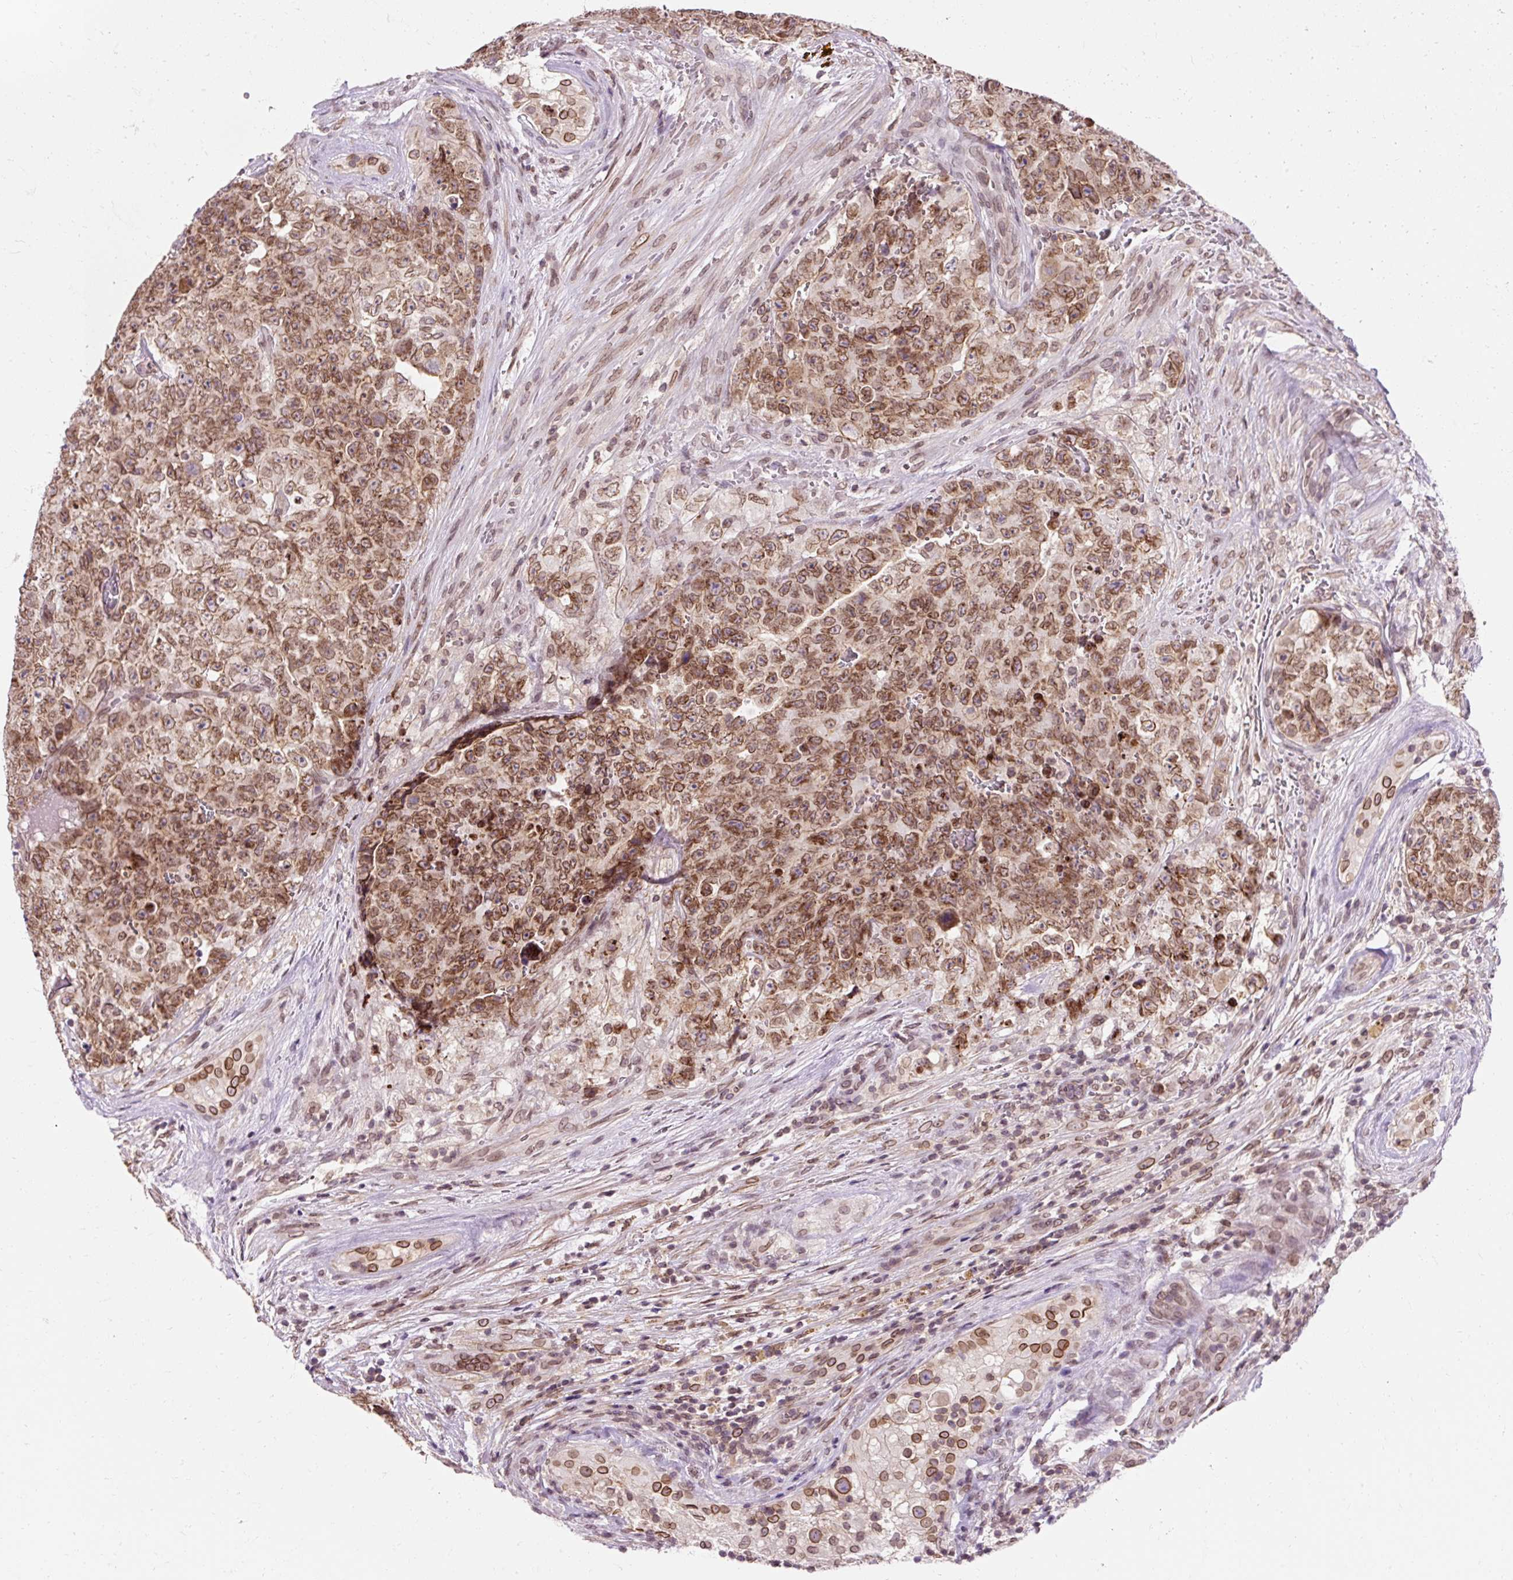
{"staining": {"intensity": "moderate", "quantity": ">75%", "location": "cytoplasmic/membranous,nuclear"}, "tissue": "testis cancer", "cell_type": "Tumor cells", "image_type": "cancer", "snomed": [{"axis": "morphology", "description": "Seminoma, NOS"}, {"axis": "morphology", "description": "Teratoma, malignant, NOS"}, {"axis": "topography", "description": "Testis"}], "caption": "The histopathology image shows immunohistochemical staining of malignant teratoma (testis). There is moderate cytoplasmic/membranous and nuclear expression is seen in about >75% of tumor cells. The staining was performed using DAB (3,3'-diaminobenzidine), with brown indicating positive protein expression. Nuclei are stained blue with hematoxylin.", "gene": "ZNF610", "patient": {"sex": "male", "age": 34}}